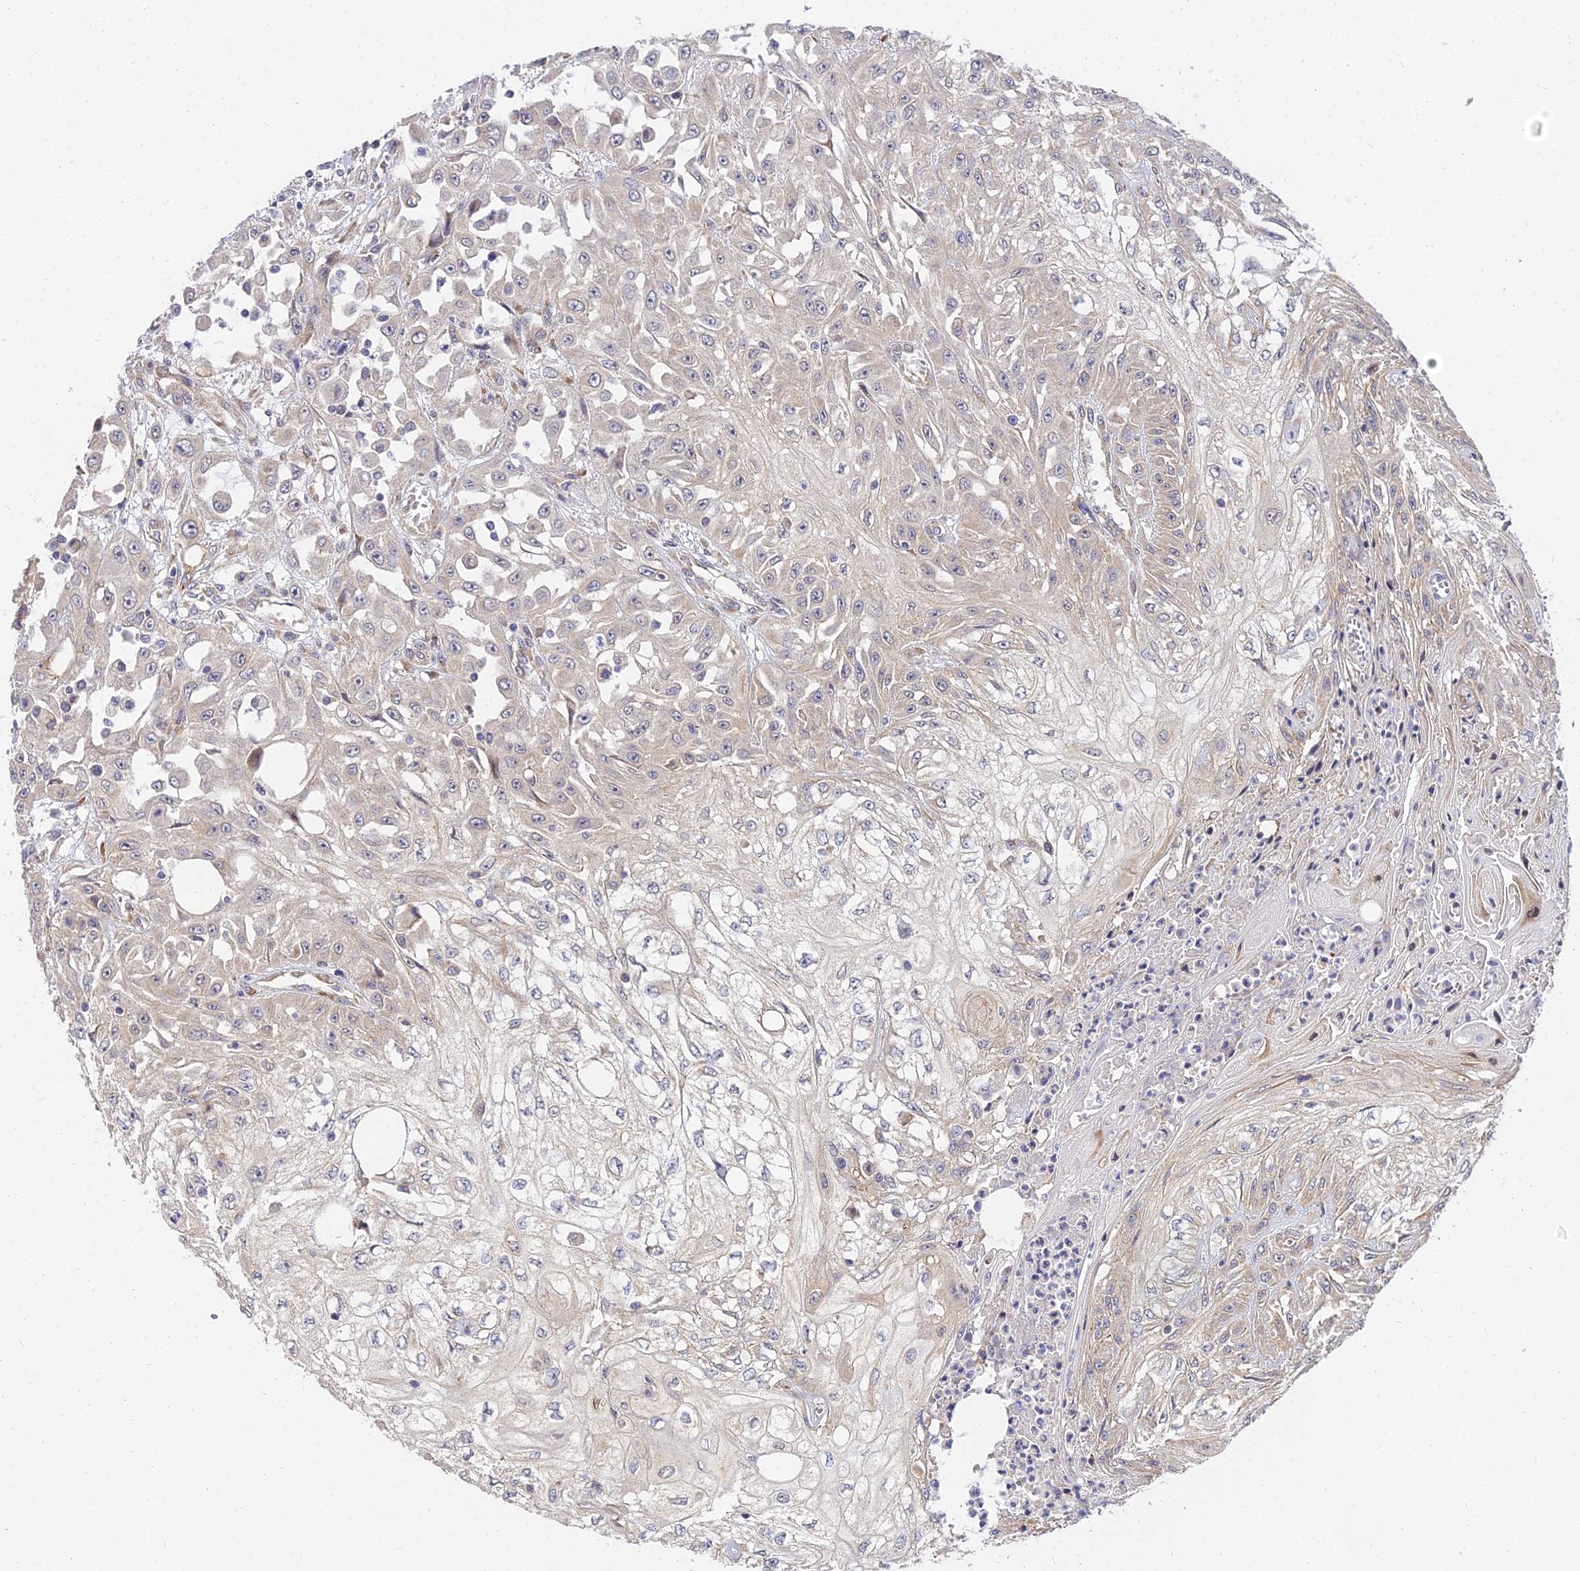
{"staining": {"intensity": "weak", "quantity": "<25%", "location": "cytoplasmic/membranous"}, "tissue": "skin cancer", "cell_type": "Tumor cells", "image_type": "cancer", "snomed": [{"axis": "morphology", "description": "Squamous cell carcinoma, NOS"}, {"axis": "morphology", "description": "Squamous cell carcinoma, metastatic, NOS"}, {"axis": "topography", "description": "Skin"}, {"axis": "topography", "description": "Lymph node"}], "caption": "The image reveals no significant expression in tumor cells of skin cancer (squamous cell carcinoma).", "gene": "ARL8B", "patient": {"sex": "male", "age": 75}}